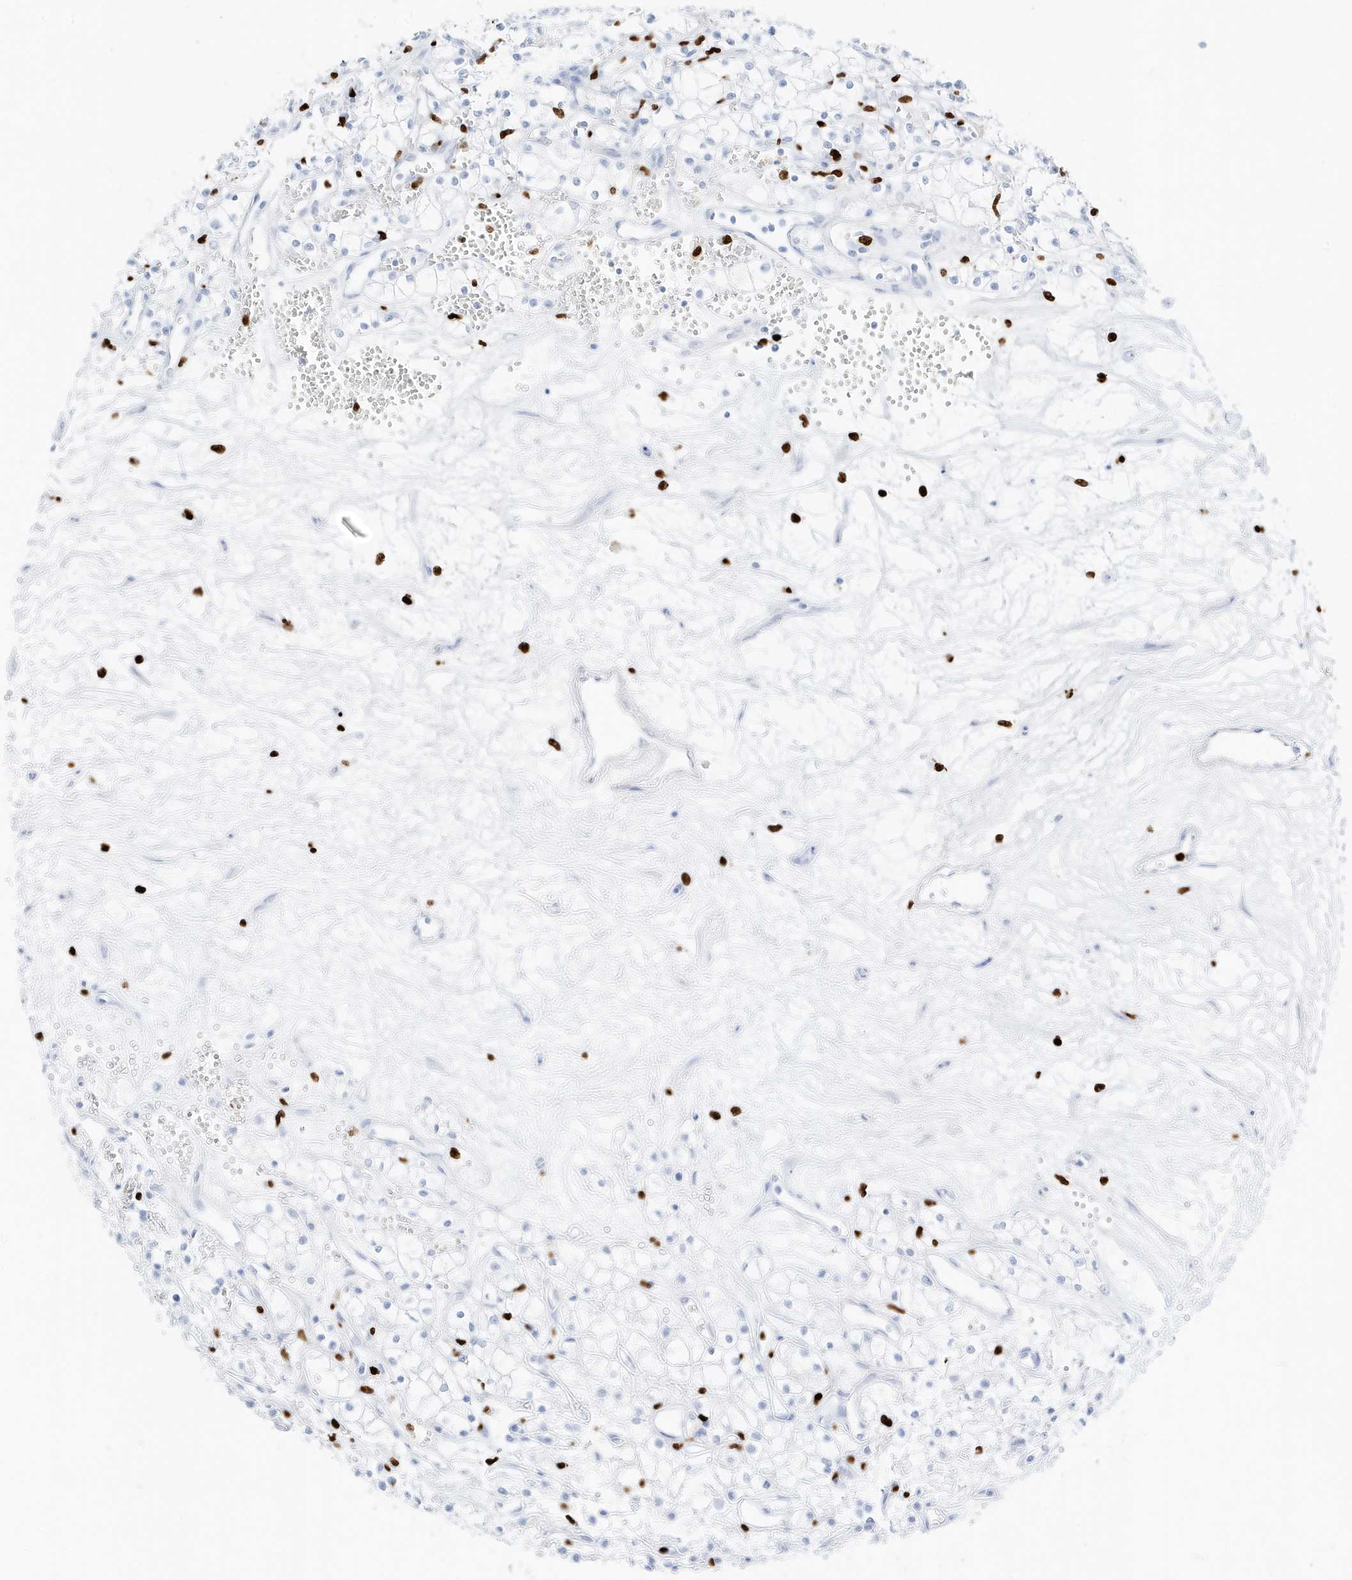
{"staining": {"intensity": "negative", "quantity": "none", "location": "none"}, "tissue": "renal cancer", "cell_type": "Tumor cells", "image_type": "cancer", "snomed": [{"axis": "morphology", "description": "Adenocarcinoma, NOS"}, {"axis": "topography", "description": "Kidney"}], "caption": "DAB immunohistochemical staining of adenocarcinoma (renal) shows no significant staining in tumor cells. (Immunohistochemistry, brightfield microscopy, high magnification).", "gene": "MNDA", "patient": {"sex": "male", "age": 59}}